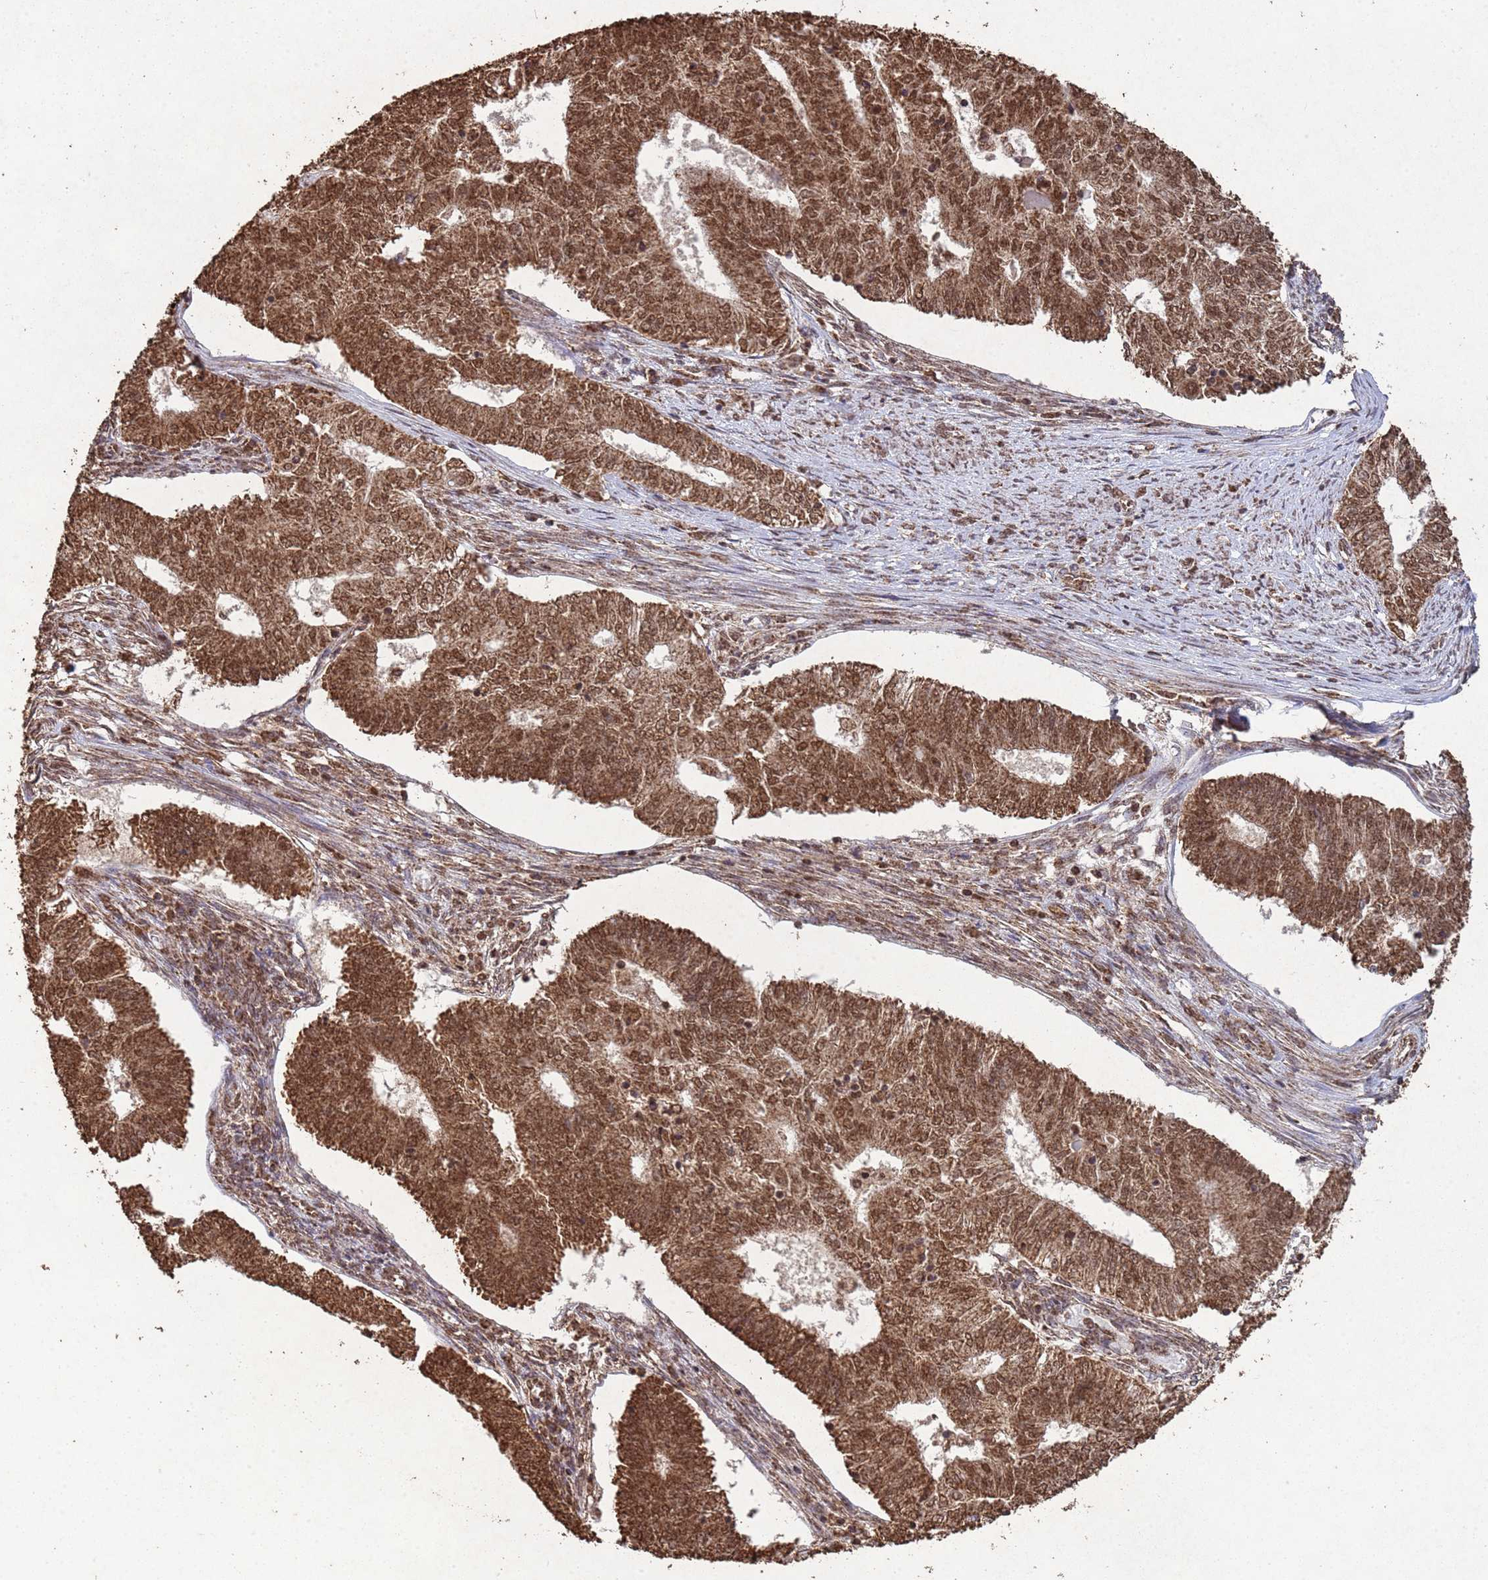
{"staining": {"intensity": "moderate", "quantity": ">75%", "location": "cytoplasmic/membranous,nuclear"}, "tissue": "endometrial cancer", "cell_type": "Tumor cells", "image_type": "cancer", "snomed": [{"axis": "morphology", "description": "Adenocarcinoma, NOS"}, {"axis": "topography", "description": "Endometrium"}], "caption": "An immunohistochemistry image of tumor tissue is shown. Protein staining in brown shows moderate cytoplasmic/membranous and nuclear positivity in endometrial adenocarcinoma within tumor cells.", "gene": "HDAC10", "patient": {"sex": "female", "age": 62}}